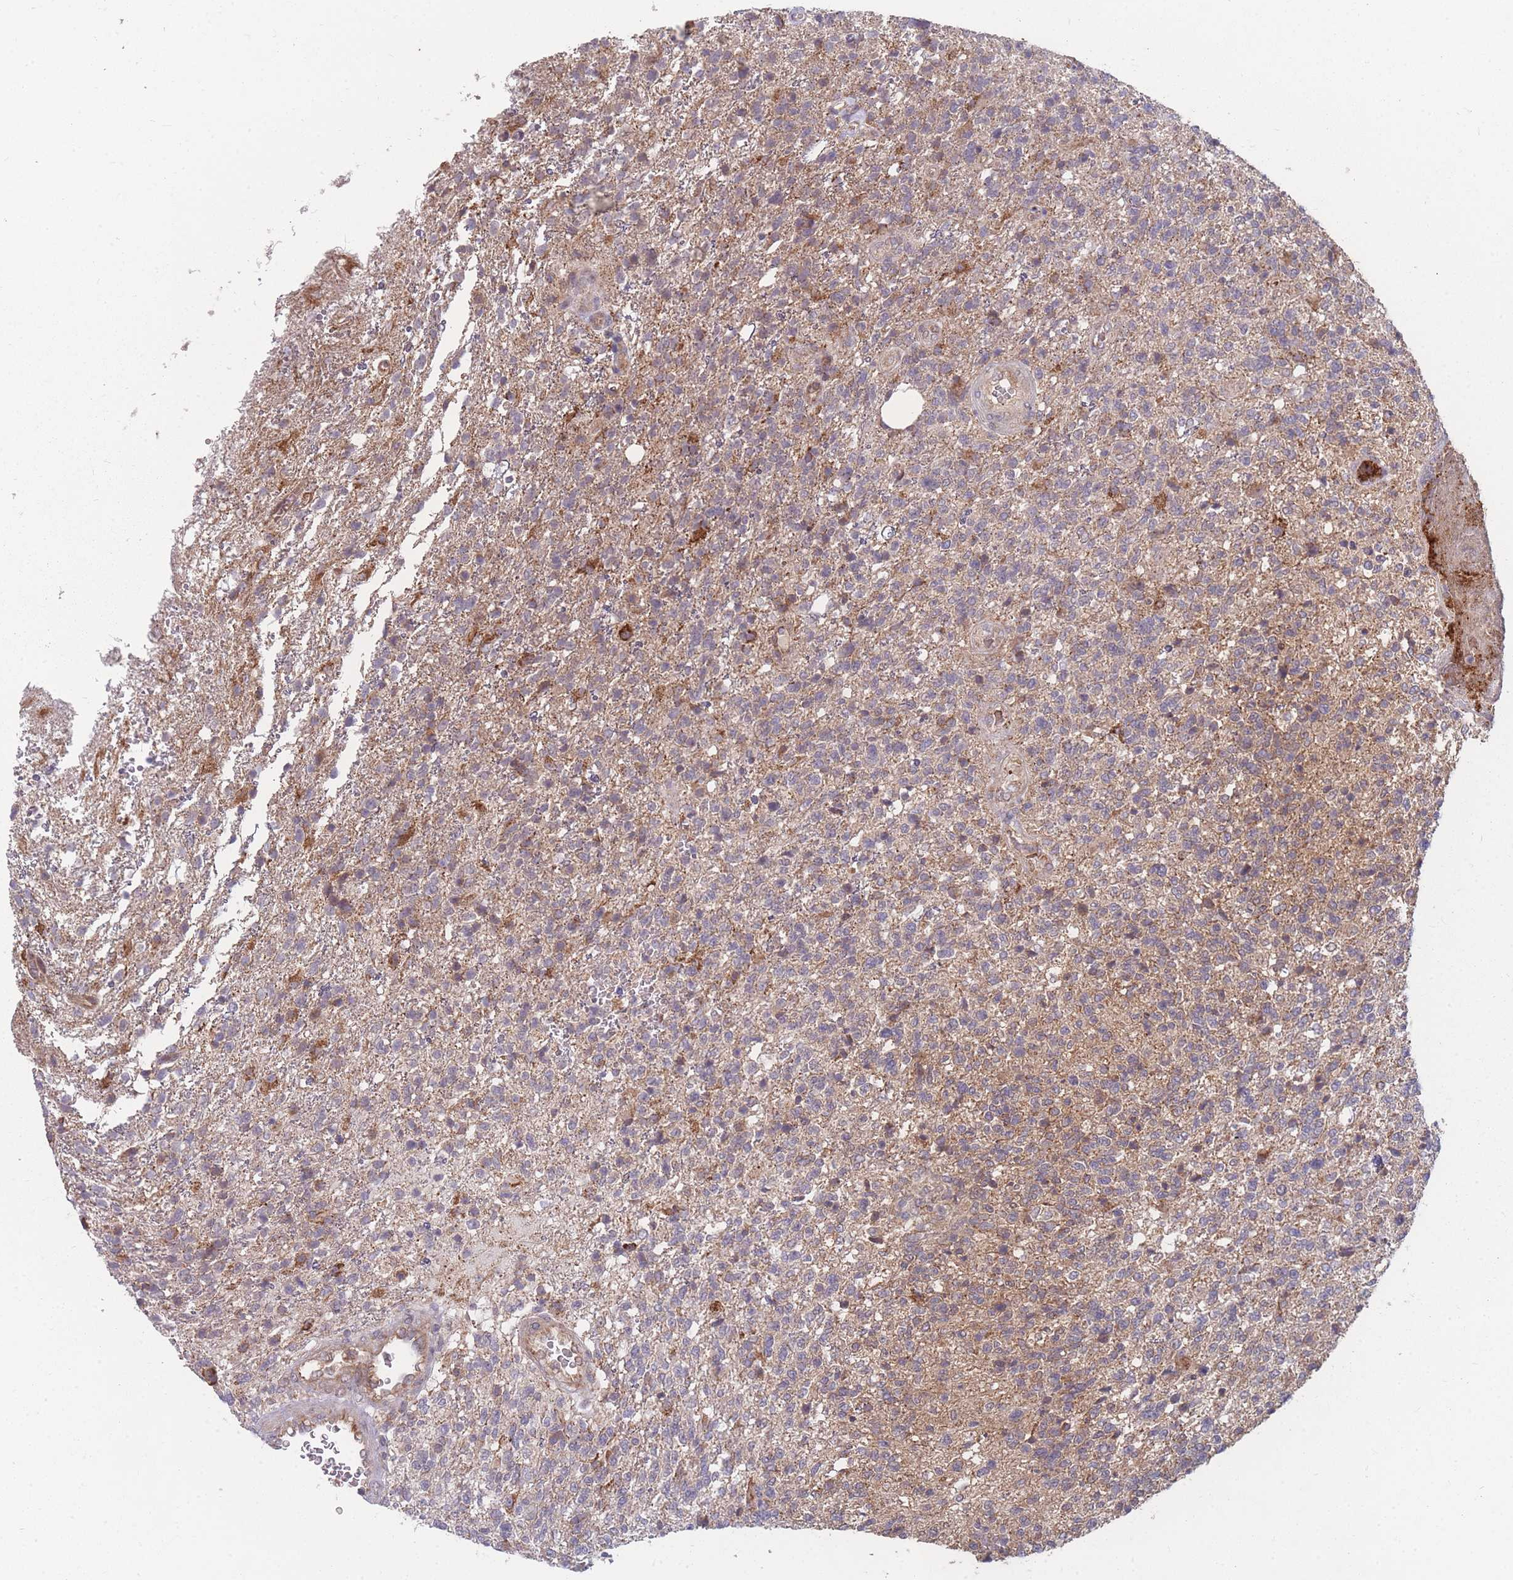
{"staining": {"intensity": "weak", "quantity": "<25%", "location": "cytoplasmic/membranous"}, "tissue": "glioma", "cell_type": "Tumor cells", "image_type": "cancer", "snomed": [{"axis": "morphology", "description": "Glioma, malignant, High grade"}, {"axis": "topography", "description": "Brain"}], "caption": "A high-resolution photomicrograph shows IHC staining of glioma, which exhibits no significant staining in tumor cells.", "gene": "SLC35B4", "patient": {"sex": "male", "age": 56}}